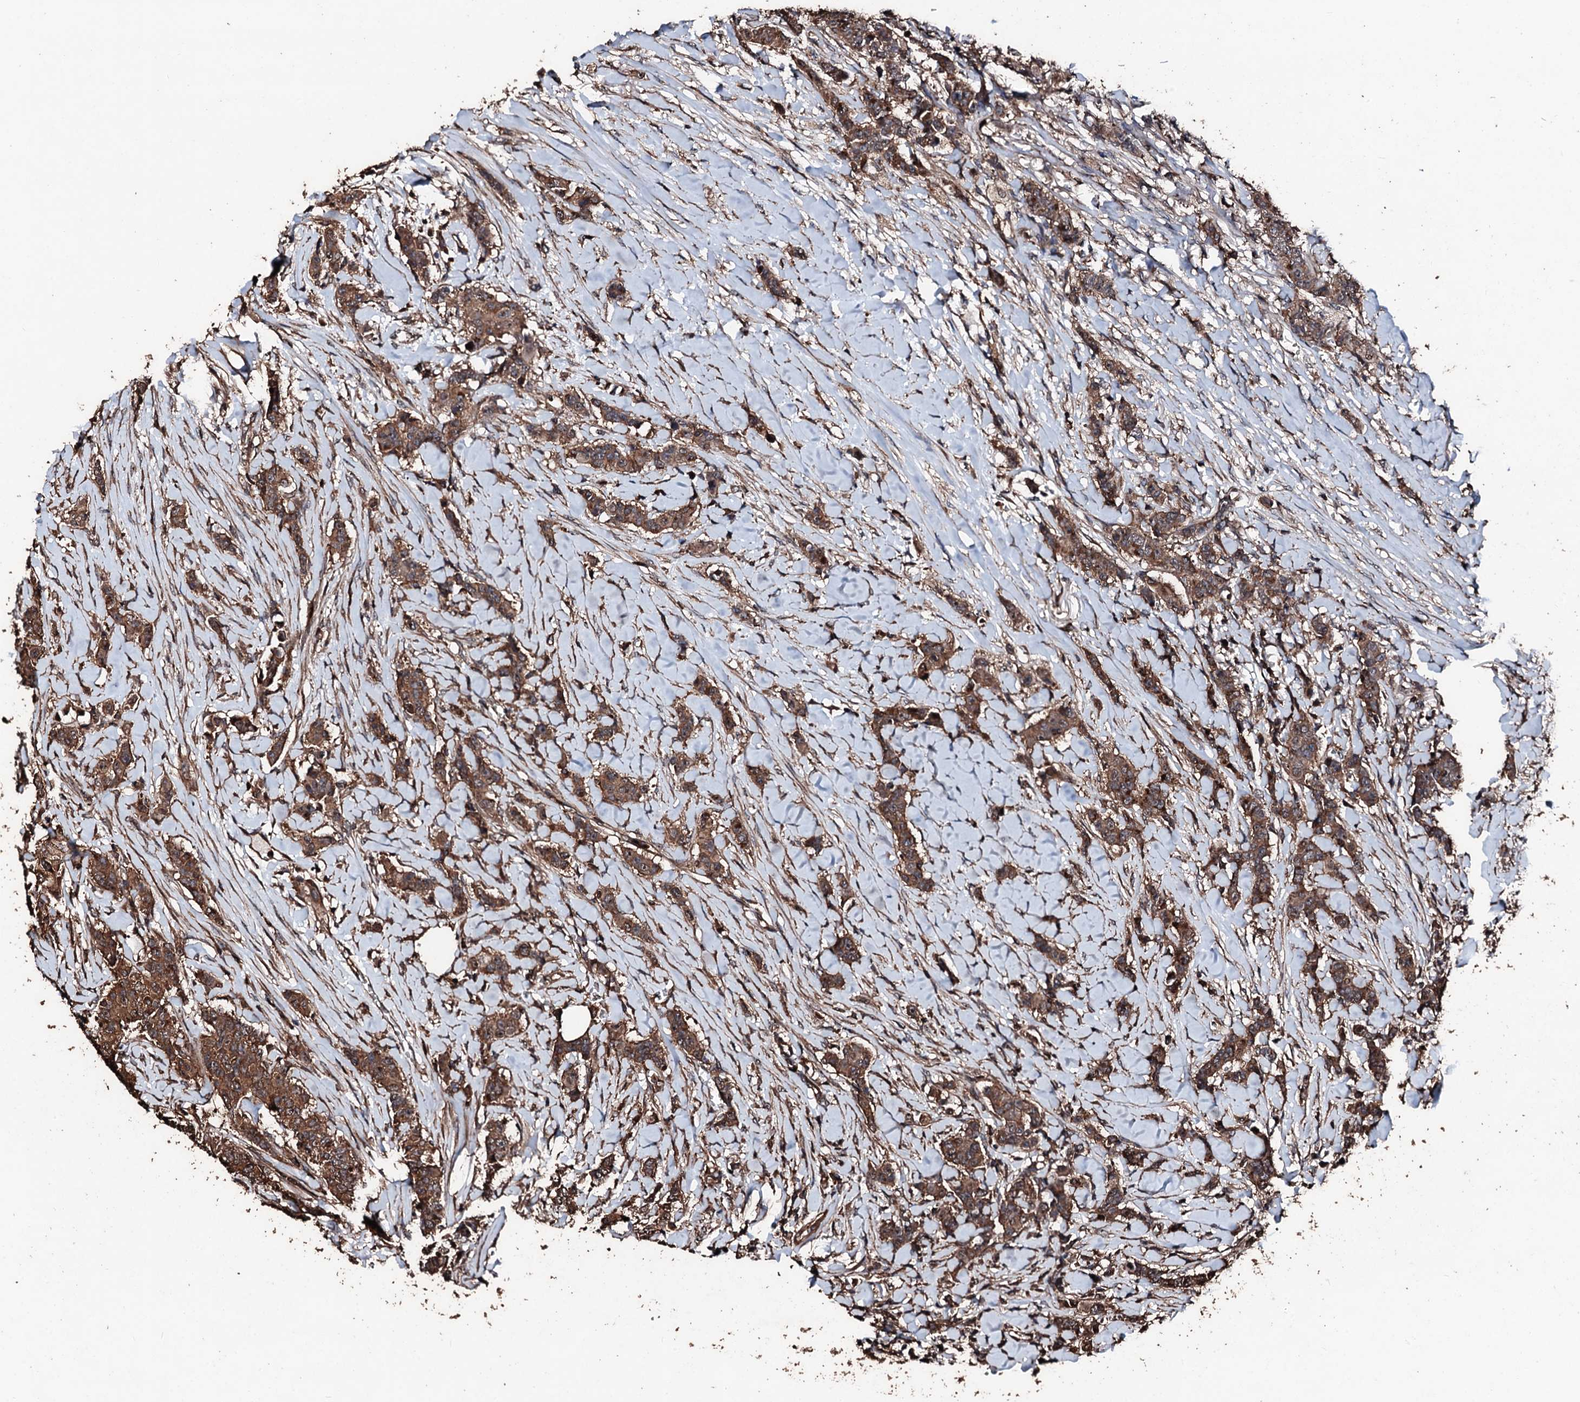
{"staining": {"intensity": "strong", "quantity": ">75%", "location": "cytoplasmic/membranous"}, "tissue": "breast cancer", "cell_type": "Tumor cells", "image_type": "cancer", "snomed": [{"axis": "morphology", "description": "Duct carcinoma"}, {"axis": "topography", "description": "Breast"}], "caption": "Brown immunohistochemical staining in breast cancer (invasive ductal carcinoma) displays strong cytoplasmic/membranous positivity in about >75% of tumor cells. (DAB (3,3'-diaminobenzidine) IHC, brown staining for protein, blue staining for nuclei).", "gene": "KIF18A", "patient": {"sex": "female", "age": 40}}